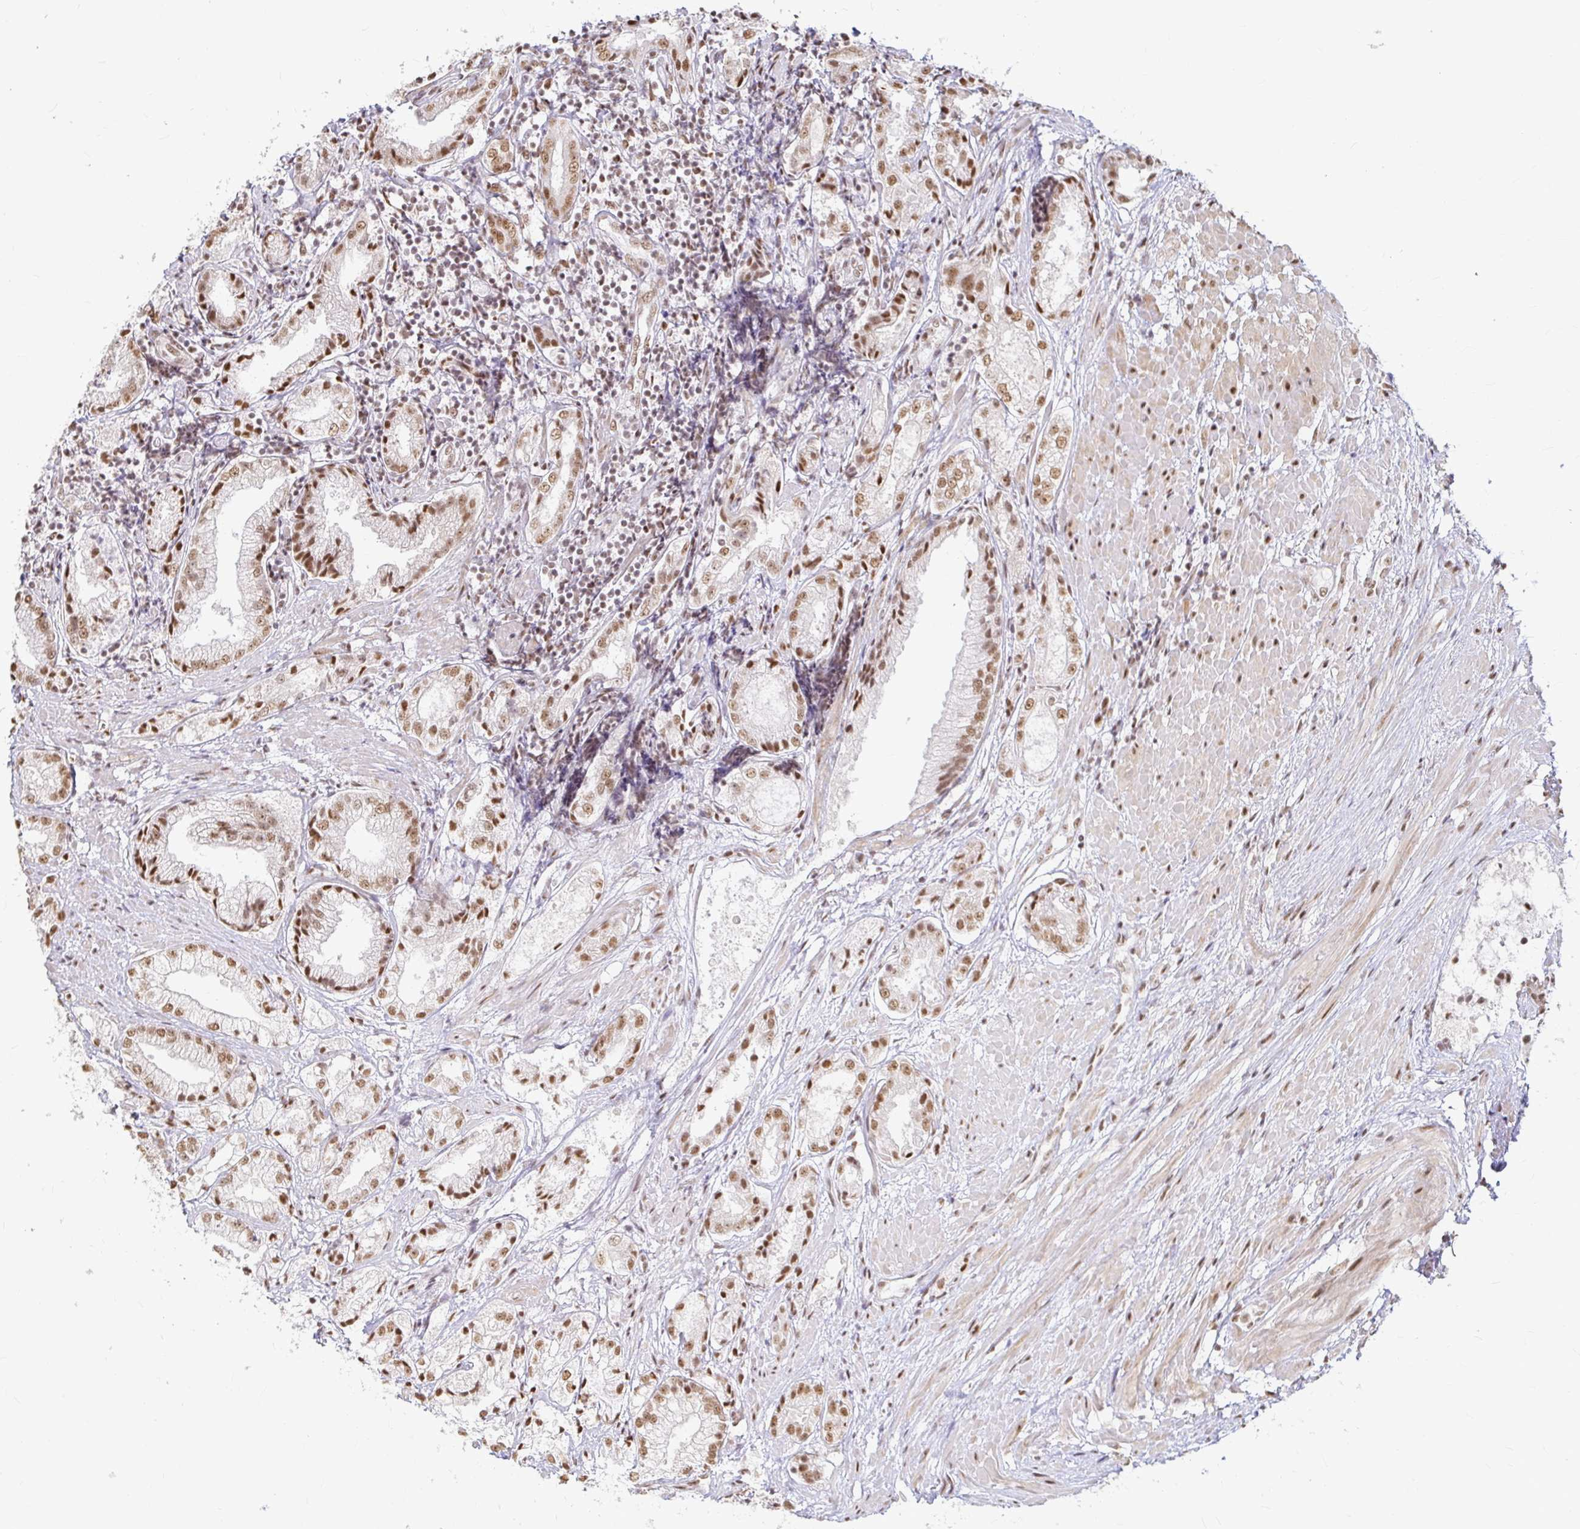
{"staining": {"intensity": "moderate", "quantity": ">75%", "location": "nuclear"}, "tissue": "prostate cancer", "cell_type": "Tumor cells", "image_type": "cancer", "snomed": [{"axis": "morphology", "description": "Adenocarcinoma, High grade"}, {"axis": "topography", "description": "Prostate"}], "caption": "IHC staining of prostate cancer, which demonstrates medium levels of moderate nuclear expression in approximately >75% of tumor cells indicating moderate nuclear protein expression. The staining was performed using DAB (brown) for protein detection and nuclei were counterstained in hematoxylin (blue).", "gene": "HNRNPU", "patient": {"sex": "male", "age": 61}}